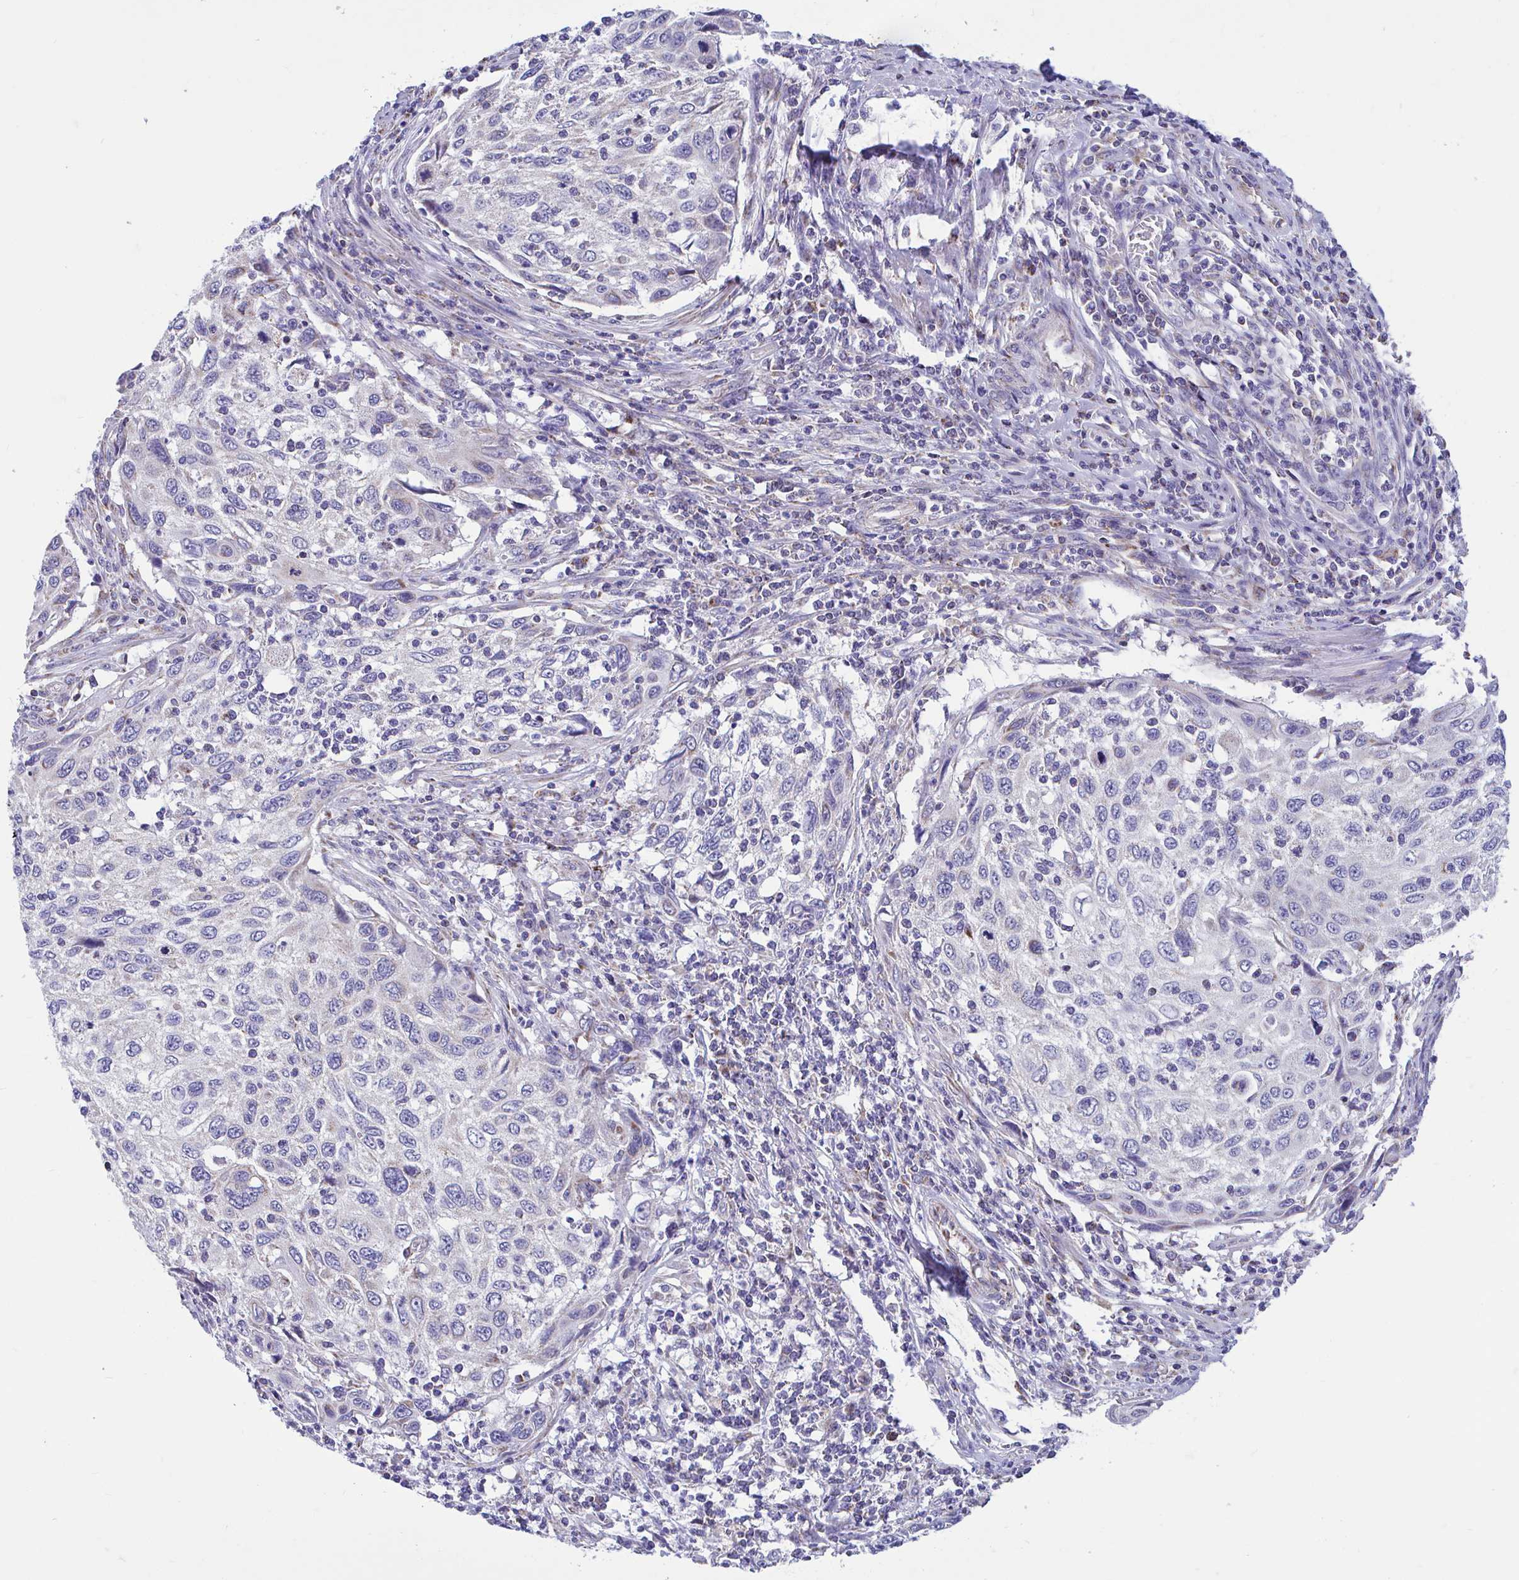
{"staining": {"intensity": "negative", "quantity": "none", "location": "none"}, "tissue": "cervical cancer", "cell_type": "Tumor cells", "image_type": "cancer", "snomed": [{"axis": "morphology", "description": "Squamous cell carcinoma, NOS"}, {"axis": "topography", "description": "Cervix"}], "caption": "High magnification brightfield microscopy of cervical squamous cell carcinoma stained with DAB (3,3'-diaminobenzidine) (brown) and counterstained with hematoxylin (blue): tumor cells show no significant staining. The staining is performed using DAB brown chromogen with nuclei counter-stained in using hematoxylin.", "gene": "OR13A1", "patient": {"sex": "female", "age": 70}}